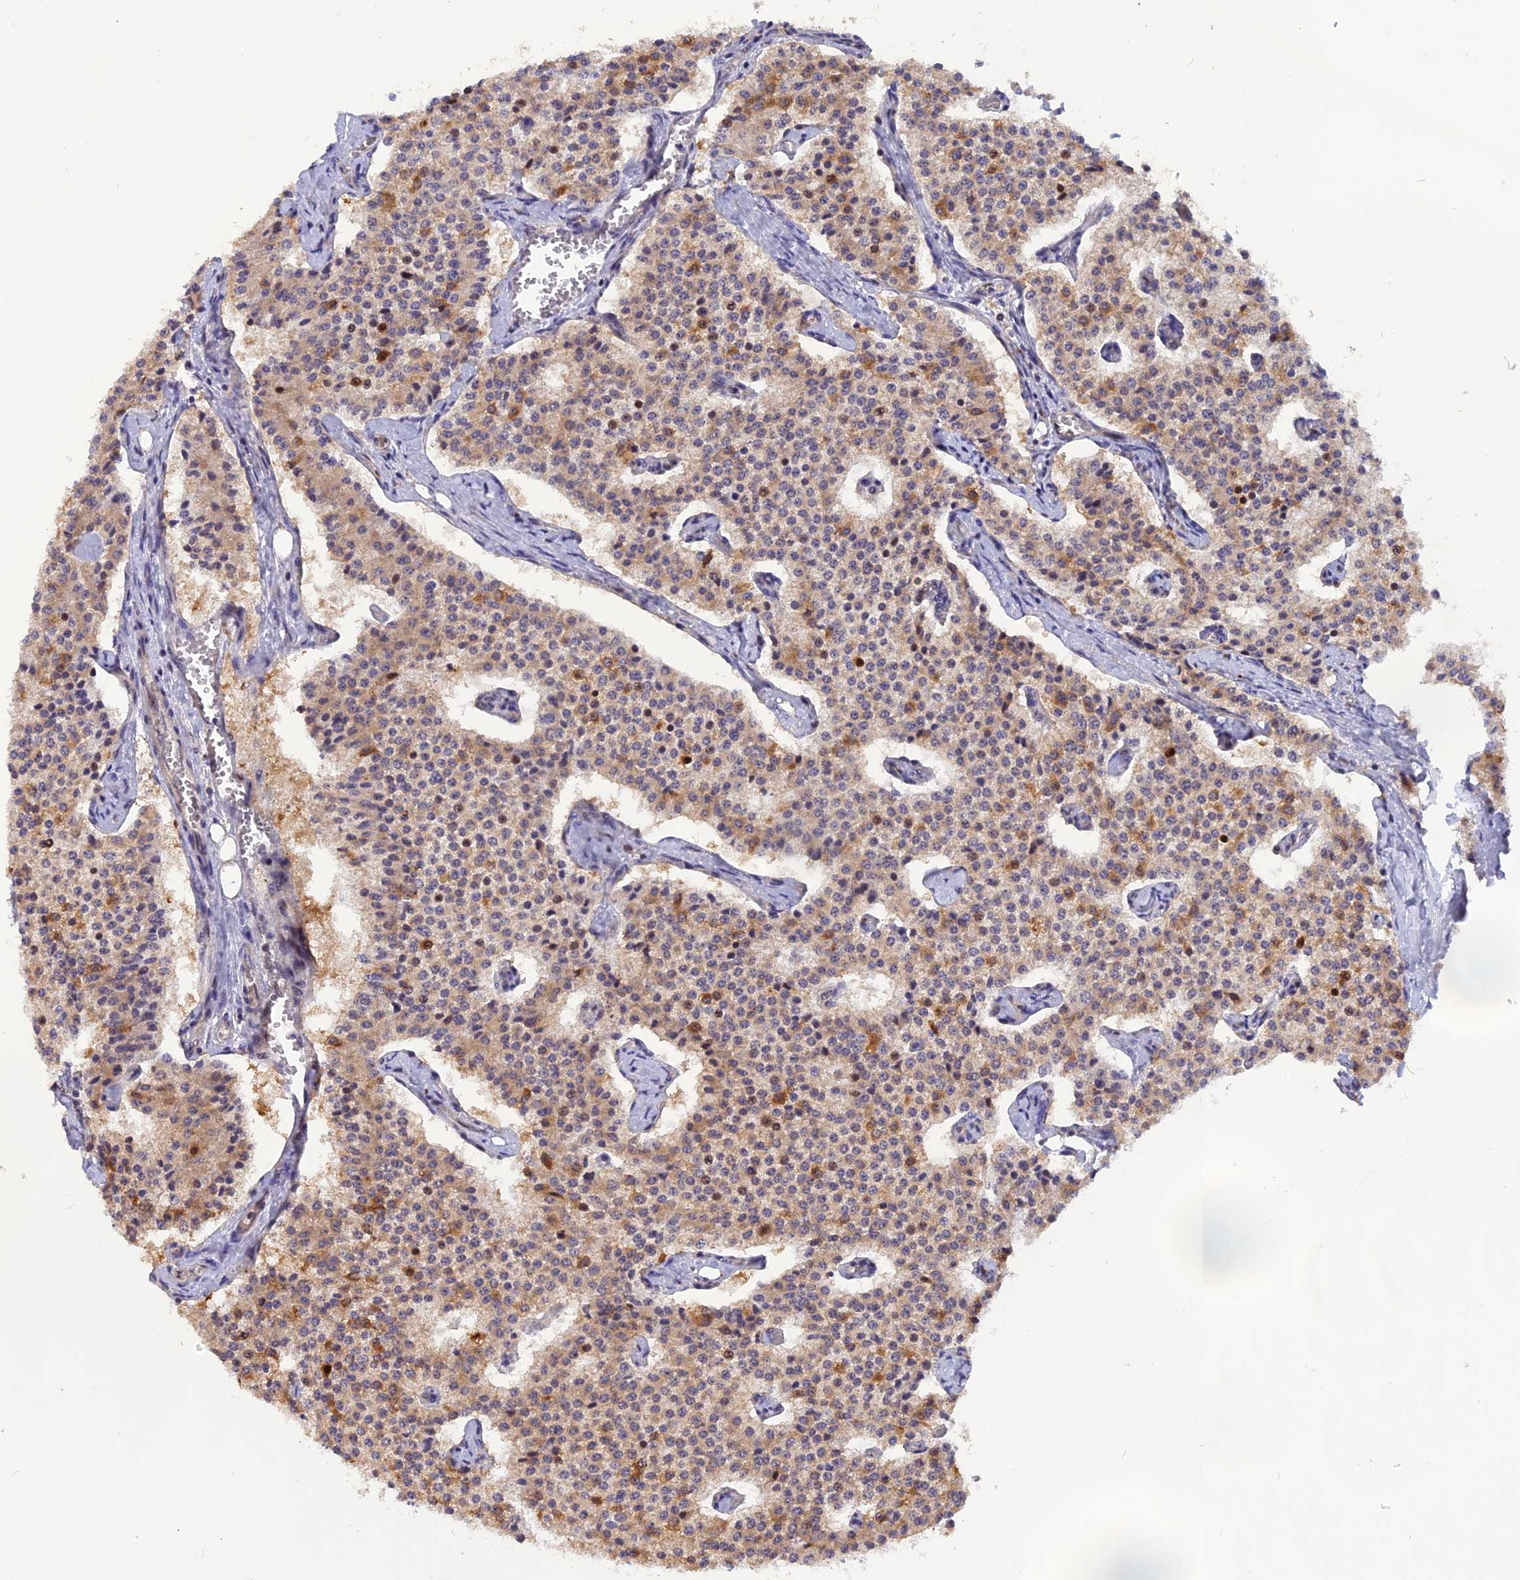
{"staining": {"intensity": "moderate", "quantity": "<25%", "location": "cytoplasmic/membranous"}, "tissue": "carcinoid", "cell_type": "Tumor cells", "image_type": "cancer", "snomed": [{"axis": "morphology", "description": "Carcinoid, malignant, NOS"}, {"axis": "topography", "description": "Colon"}], "caption": "Immunohistochemical staining of human carcinoid (malignant) exhibits low levels of moderate cytoplasmic/membranous positivity in approximately <25% of tumor cells.", "gene": "SAMD4A", "patient": {"sex": "female", "age": 52}}